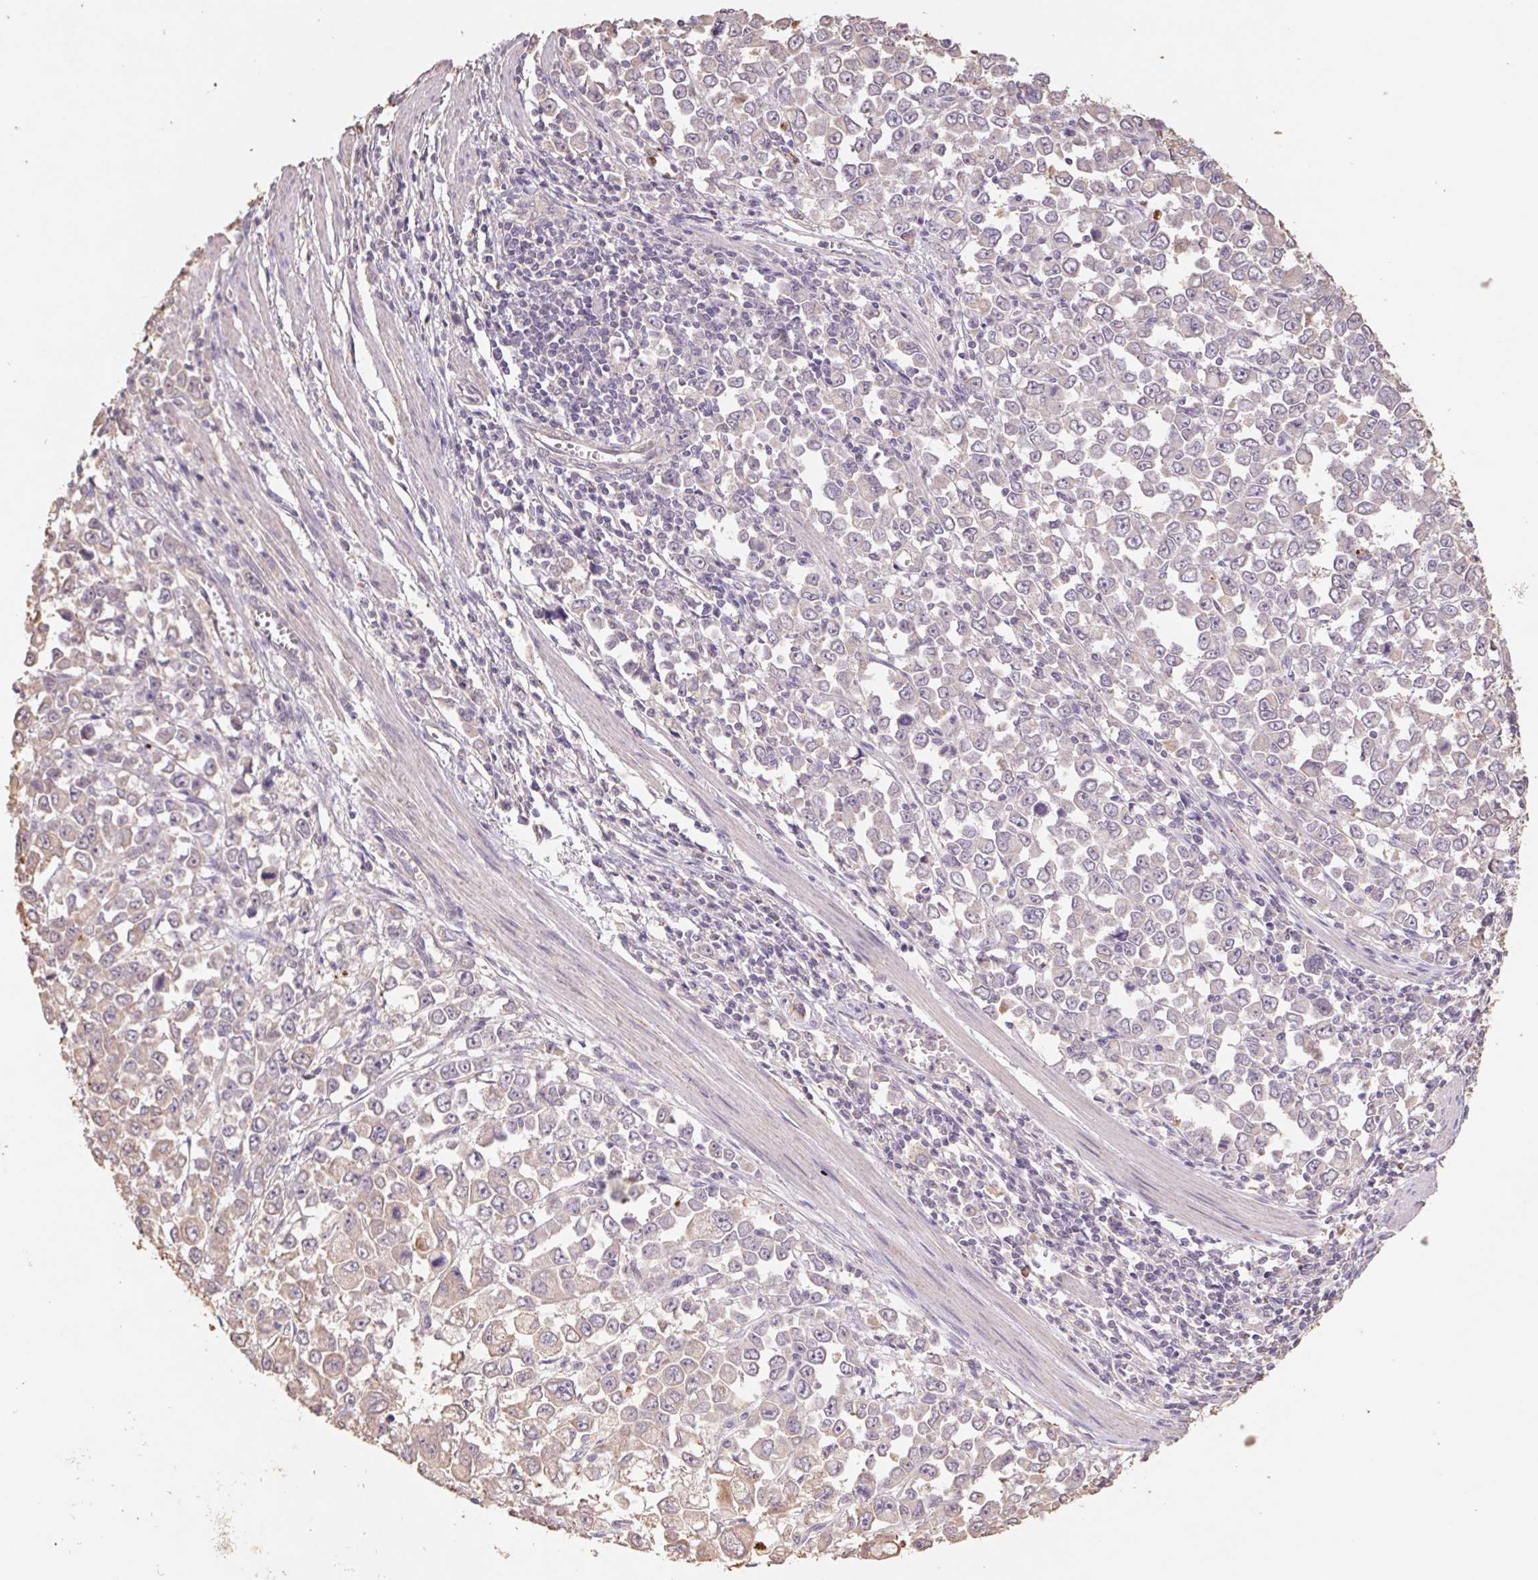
{"staining": {"intensity": "weak", "quantity": "25%-75%", "location": "cytoplasmic/membranous"}, "tissue": "stomach cancer", "cell_type": "Tumor cells", "image_type": "cancer", "snomed": [{"axis": "morphology", "description": "Adenocarcinoma, NOS"}, {"axis": "topography", "description": "Stomach, upper"}], "caption": "Tumor cells display low levels of weak cytoplasmic/membranous positivity in approximately 25%-75% of cells in human stomach cancer.", "gene": "GRM2", "patient": {"sex": "male", "age": 70}}